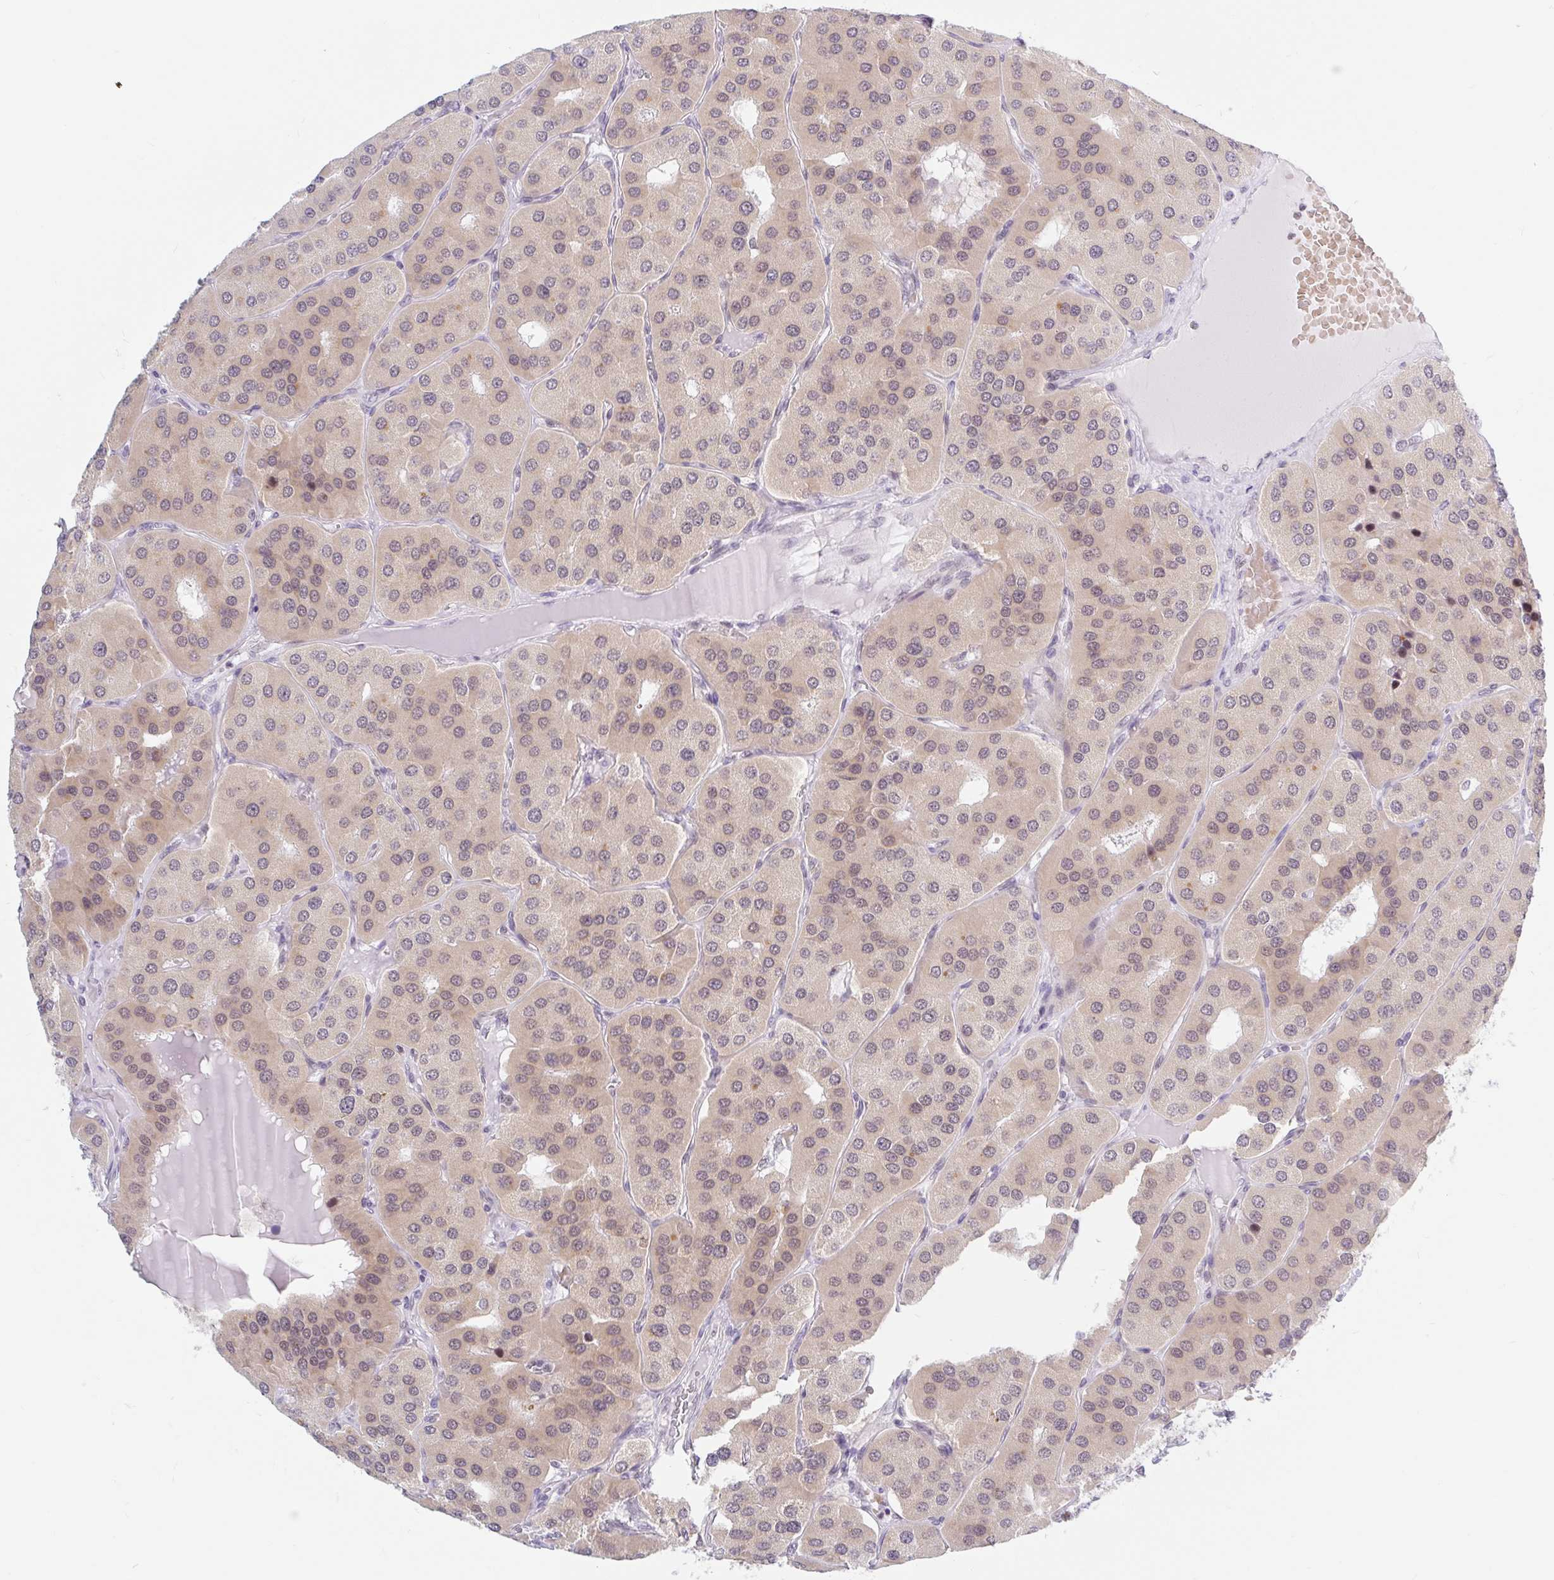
{"staining": {"intensity": "weak", "quantity": ">75%", "location": "cytoplasmic/membranous"}, "tissue": "parathyroid gland", "cell_type": "Glandular cells", "image_type": "normal", "snomed": [{"axis": "morphology", "description": "Normal tissue, NOS"}, {"axis": "morphology", "description": "Adenoma, NOS"}, {"axis": "topography", "description": "Parathyroid gland"}], "caption": "Immunohistochemical staining of normal parathyroid gland shows low levels of weak cytoplasmic/membranous expression in approximately >75% of glandular cells. The staining is performed using DAB (3,3'-diaminobenzidine) brown chromogen to label protein expression. The nuclei are counter-stained blue using hematoxylin.", "gene": "SRSF10", "patient": {"sex": "female", "age": 86}}